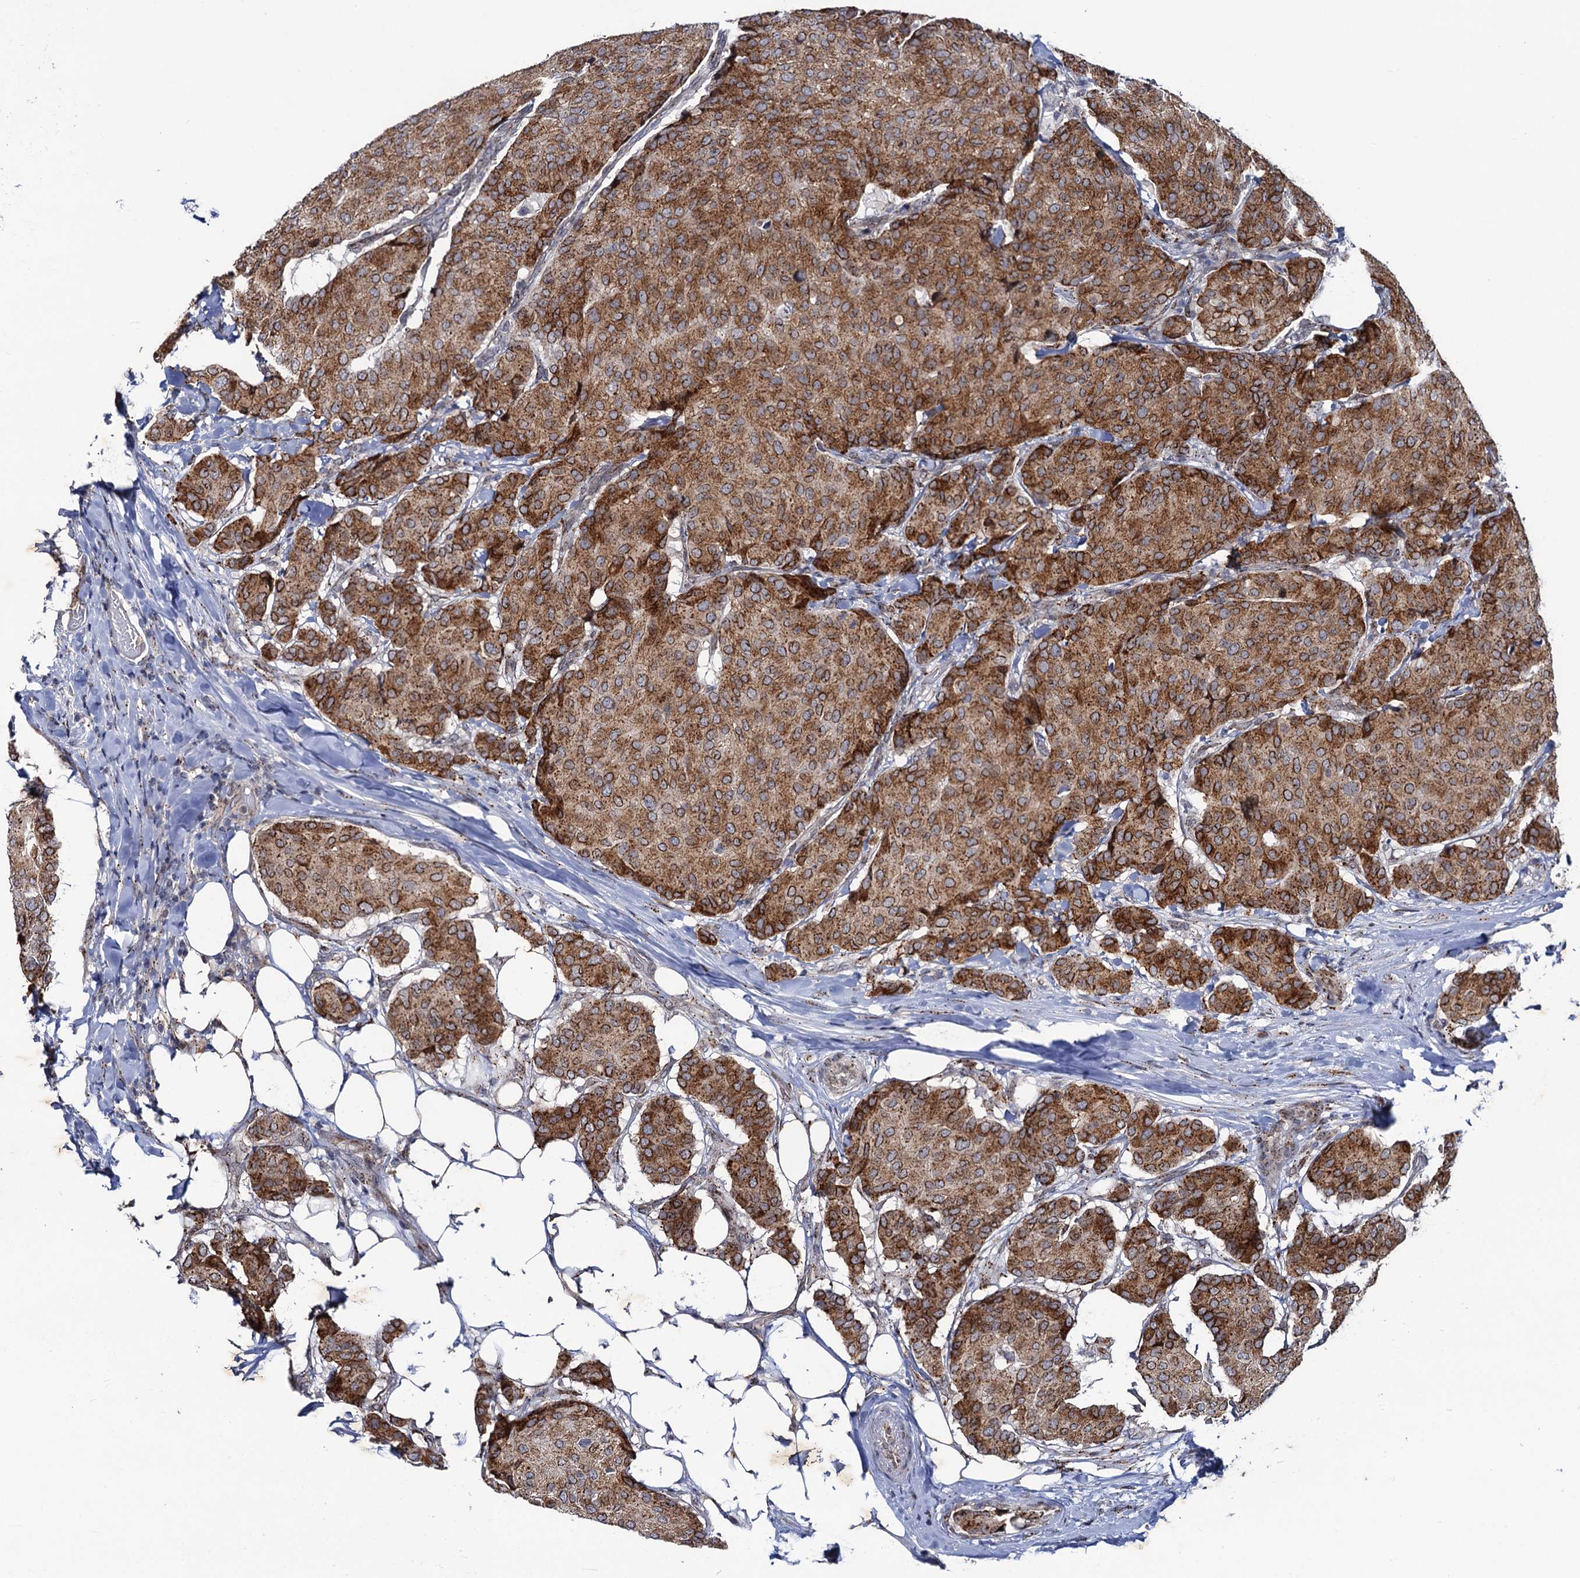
{"staining": {"intensity": "strong", "quantity": ">75%", "location": "cytoplasmic/membranous"}, "tissue": "breast cancer", "cell_type": "Tumor cells", "image_type": "cancer", "snomed": [{"axis": "morphology", "description": "Duct carcinoma"}, {"axis": "topography", "description": "Breast"}], "caption": "Protein staining of infiltrating ductal carcinoma (breast) tissue demonstrates strong cytoplasmic/membranous positivity in about >75% of tumor cells.", "gene": "THAP2", "patient": {"sex": "female", "age": 75}}